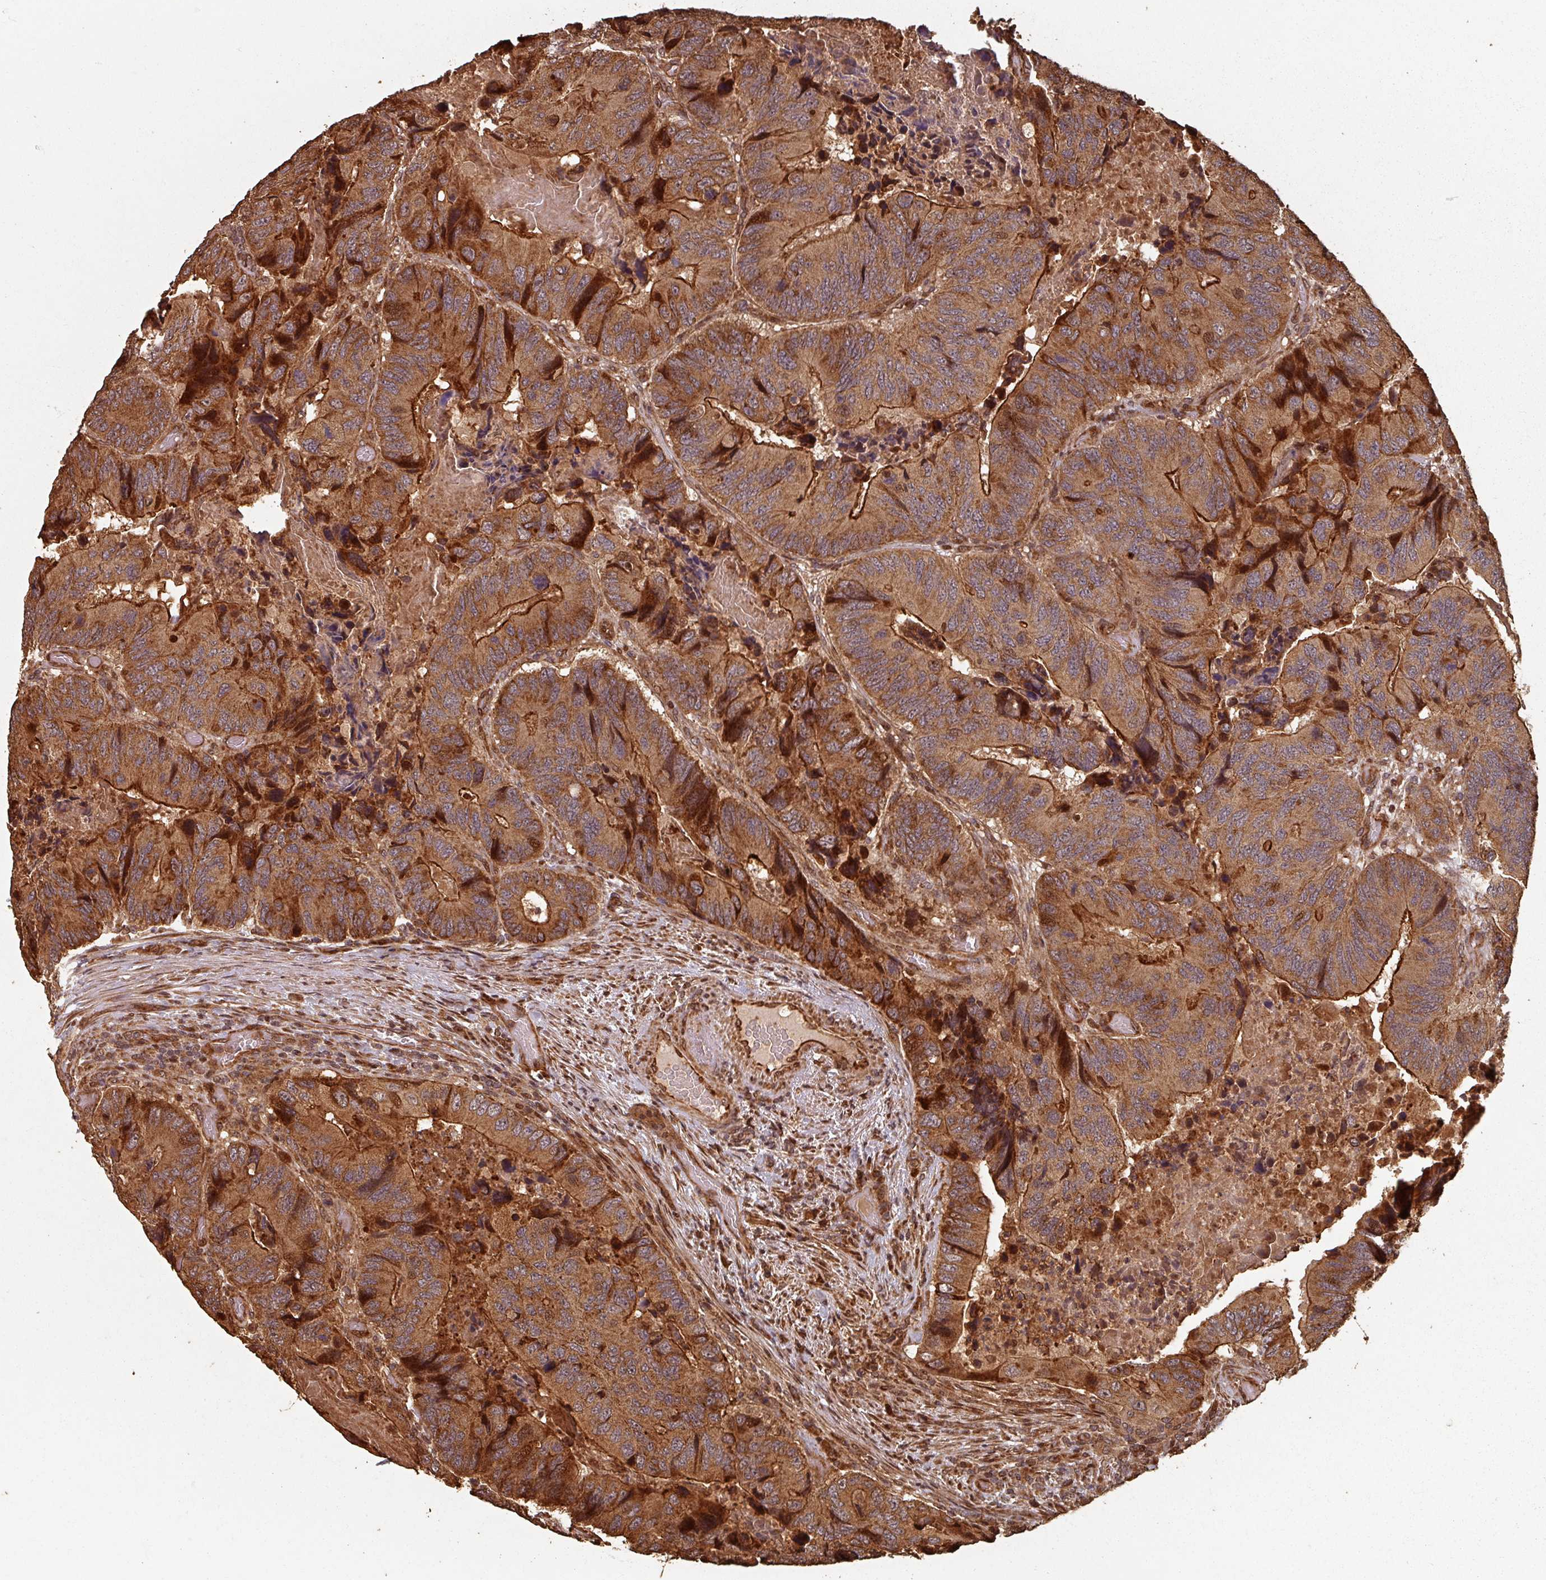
{"staining": {"intensity": "strong", "quantity": ">75%", "location": "cytoplasmic/membranous,nuclear"}, "tissue": "colorectal cancer", "cell_type": "Tumor cells", "image_type": "cancer", "snomed": [{"axis": "morphology", "description": "Adenocarcinoma, NOS"}, {"axis": "topography", "description": "Colon"}], "caption": "About >75% of tumor cells in human adenocarcinoma (colorectal) demonstrate strong cytoplasmic/membranous and nuclear protein positivity as visualized by brown immunohistochemical staining.", "gene": "EID1", "patient": {"sex": "male", "age": 84}}